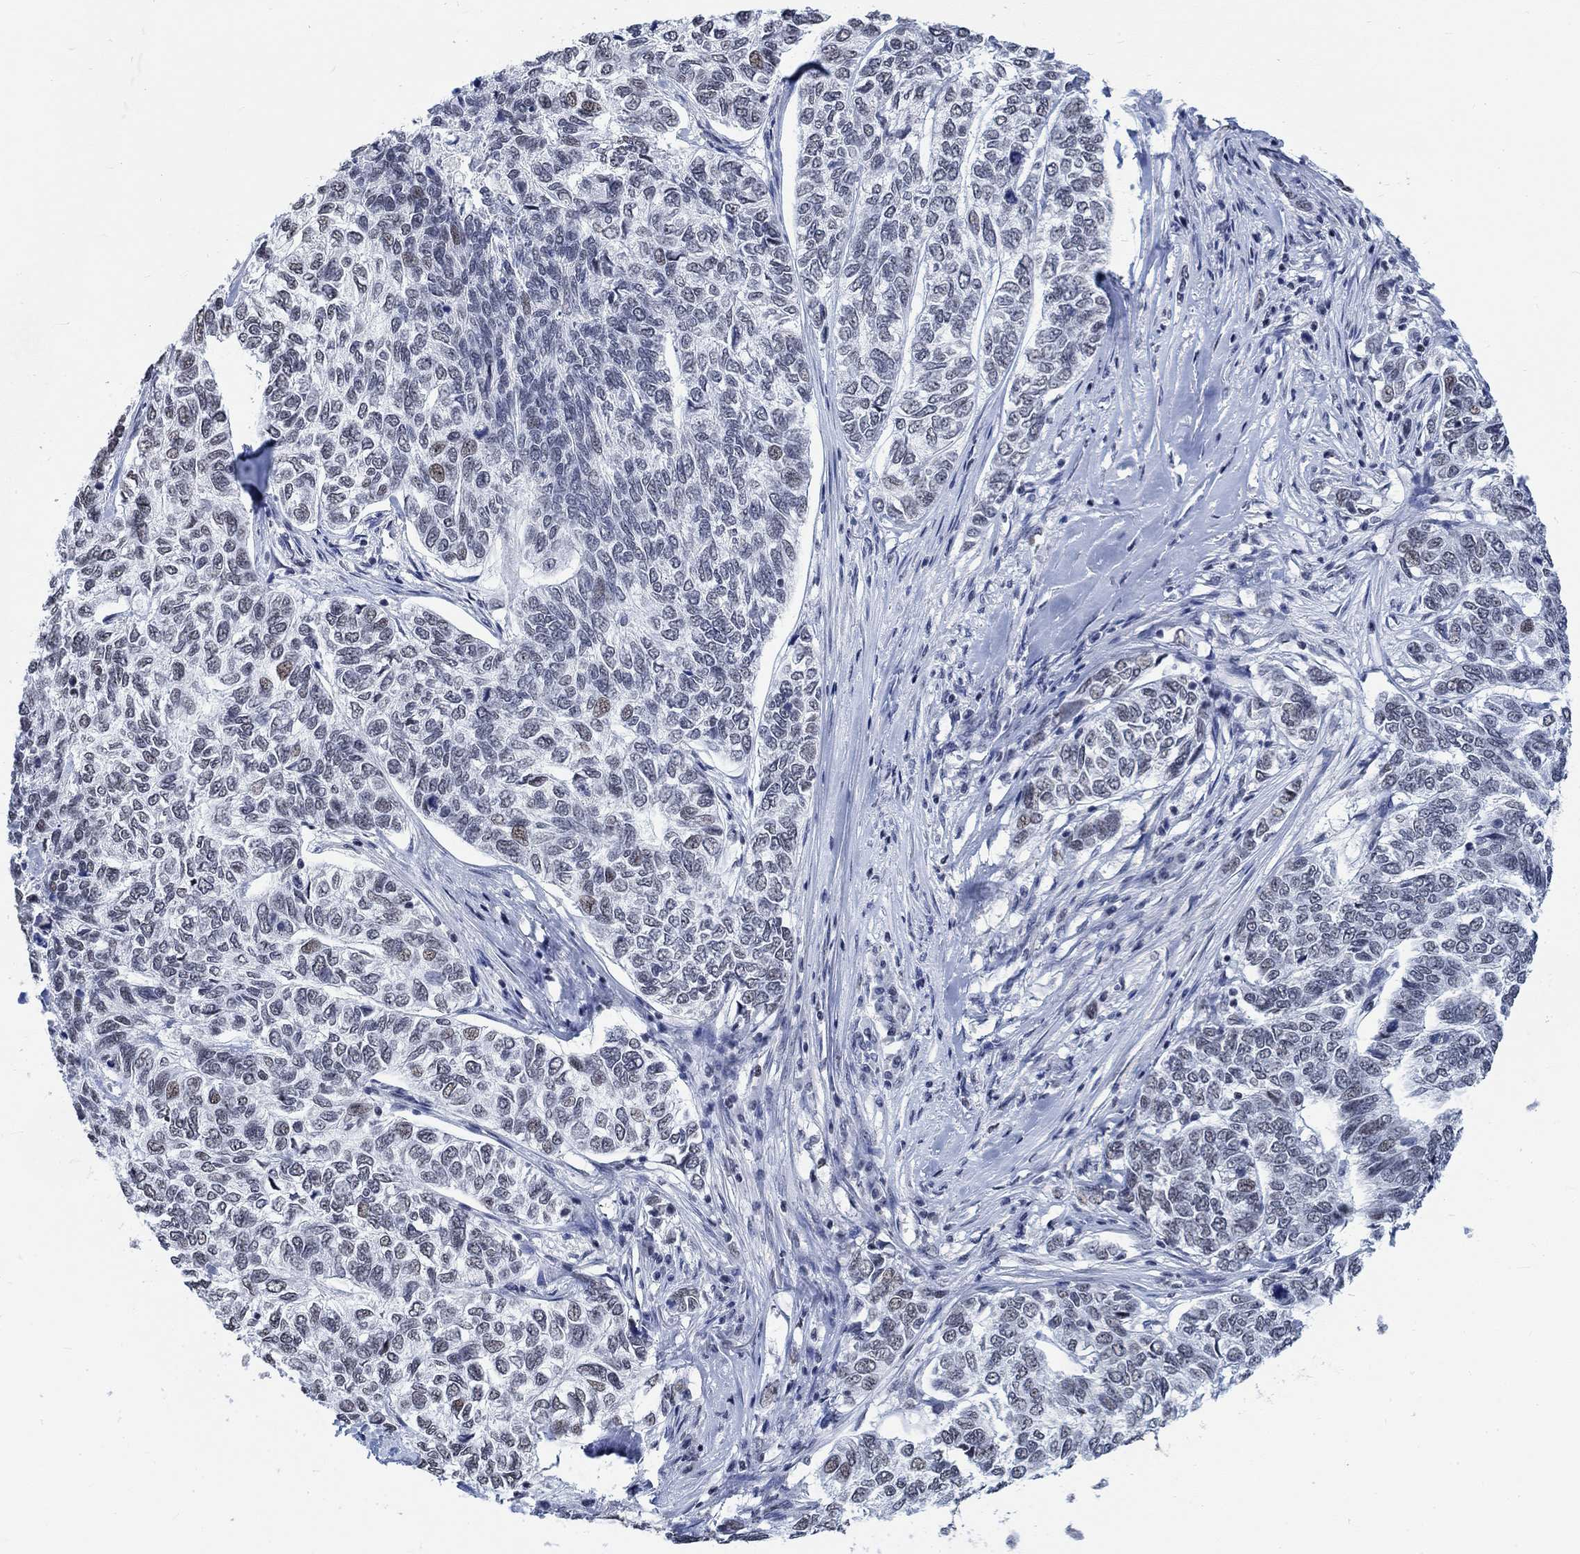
{"staining": {"intensity": "negative", "quantity": "none", "location": "none"}, "tissue": "skin cancer", "cell_type": "Tumor cells", "image_type": "cancer", "snomed": [{"axis": "morphology", "description": "Basal cell carcinoma"}, {"axis": "topography", "description": "Skin"}], "caption": "The photomicrograph reveals no significant positivity in tumor cells of skin cancer.", "gene": "KCNH8", "patient": {"sex": "female", "age": 65}}